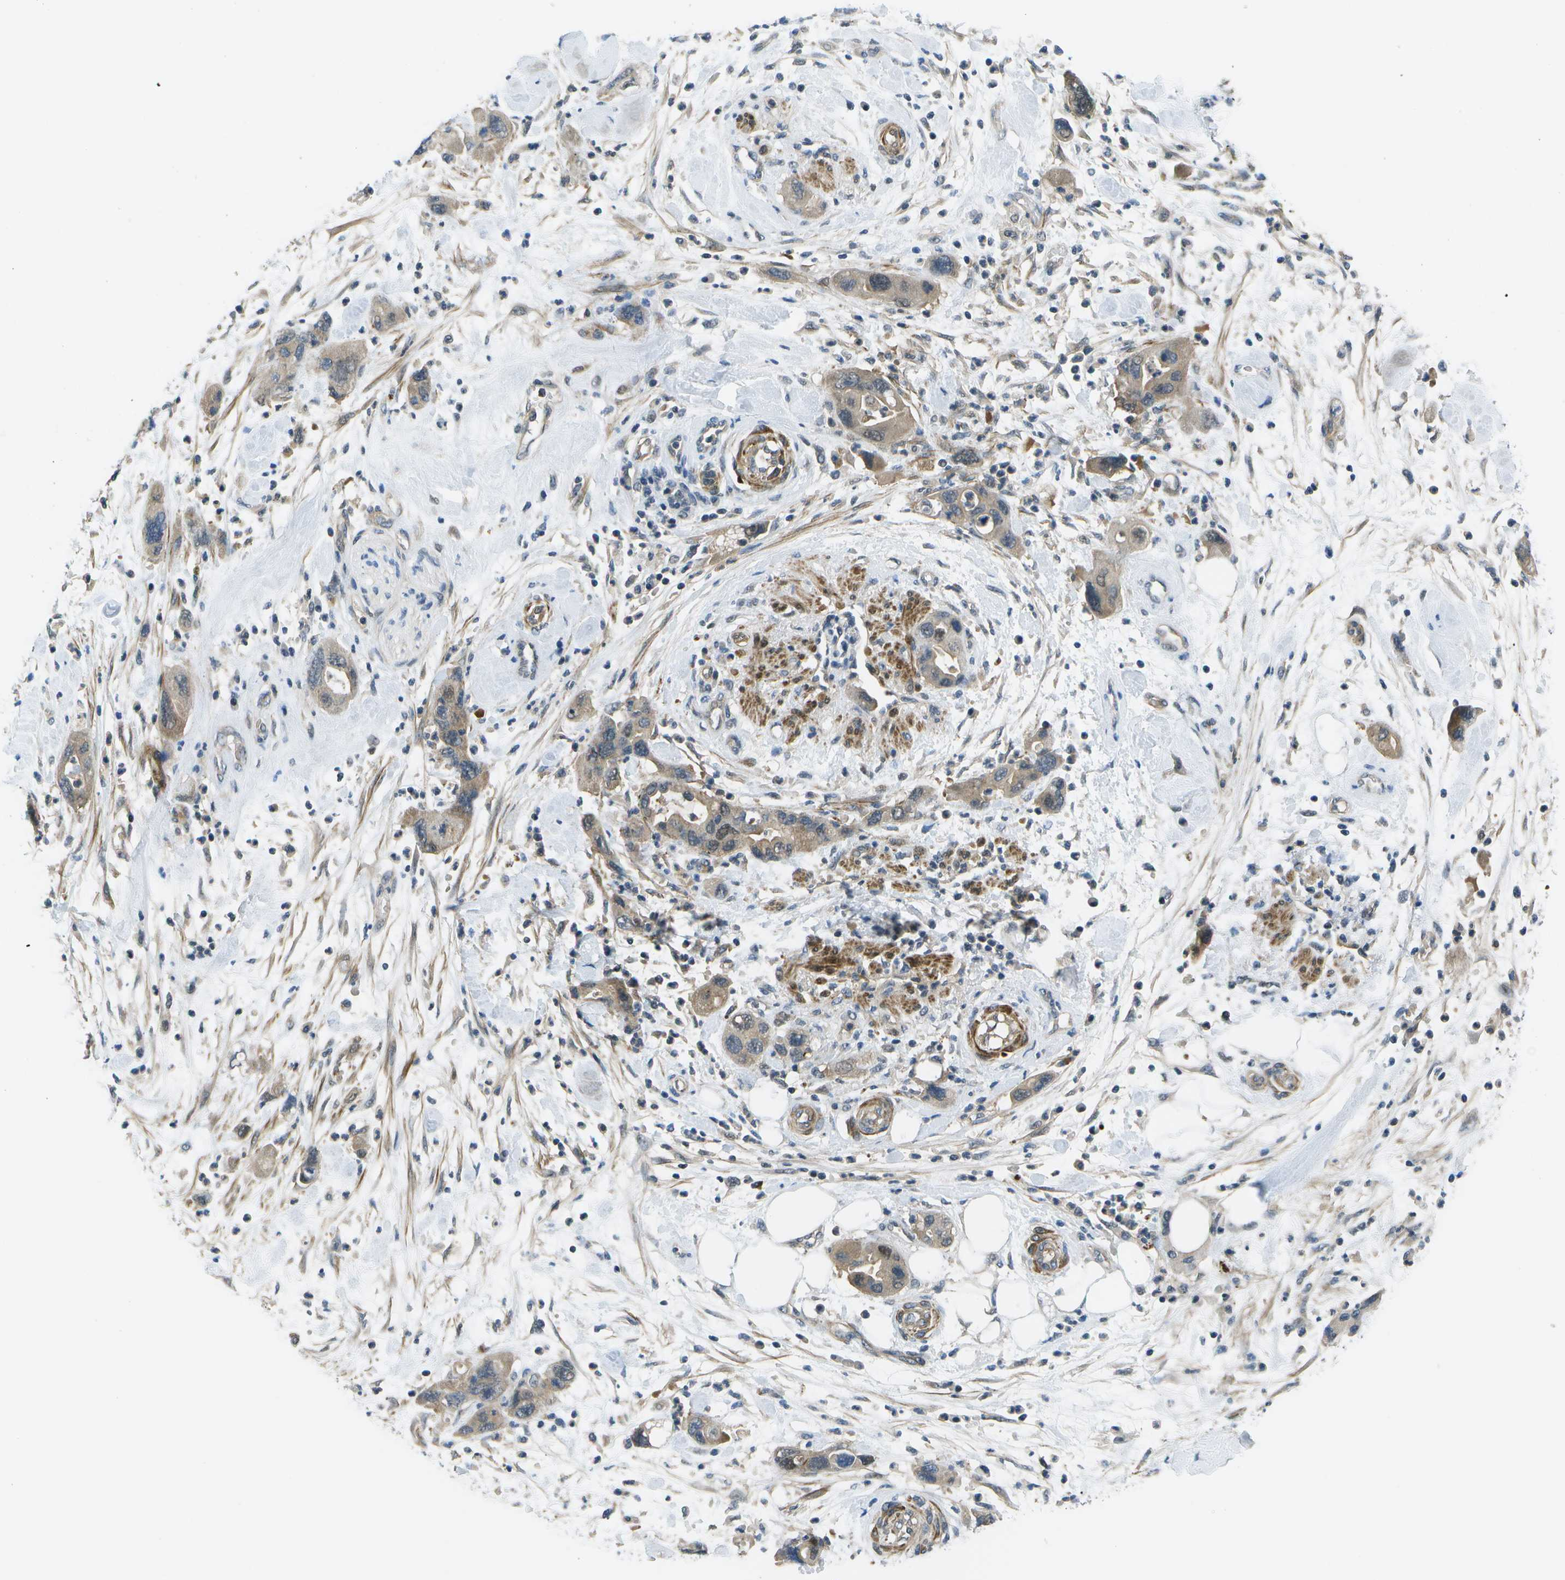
{"staining": {"intensity": "weak", "quantity": "25%-75%", "location": "cytoplasmic/membranous"}, "tissue": "pancreatic cancer", "cell_type": "Tumor cells", "image_type": "cancer", "snomed": [{"axis": "morphology", "description": "Normal tissue, NOS"}, {"axis": "morphology", "description": "Adenocarcinoma, NOS"}, {"axis": "topography", "description": "Pancreas"}], "caption": "Human pancreatic adenocarcinoma stained with a protein marker demonstrates weak staining in tumor cells.", "gene": "ENPP5", "patient": {"sex": "female", "age": 71}}